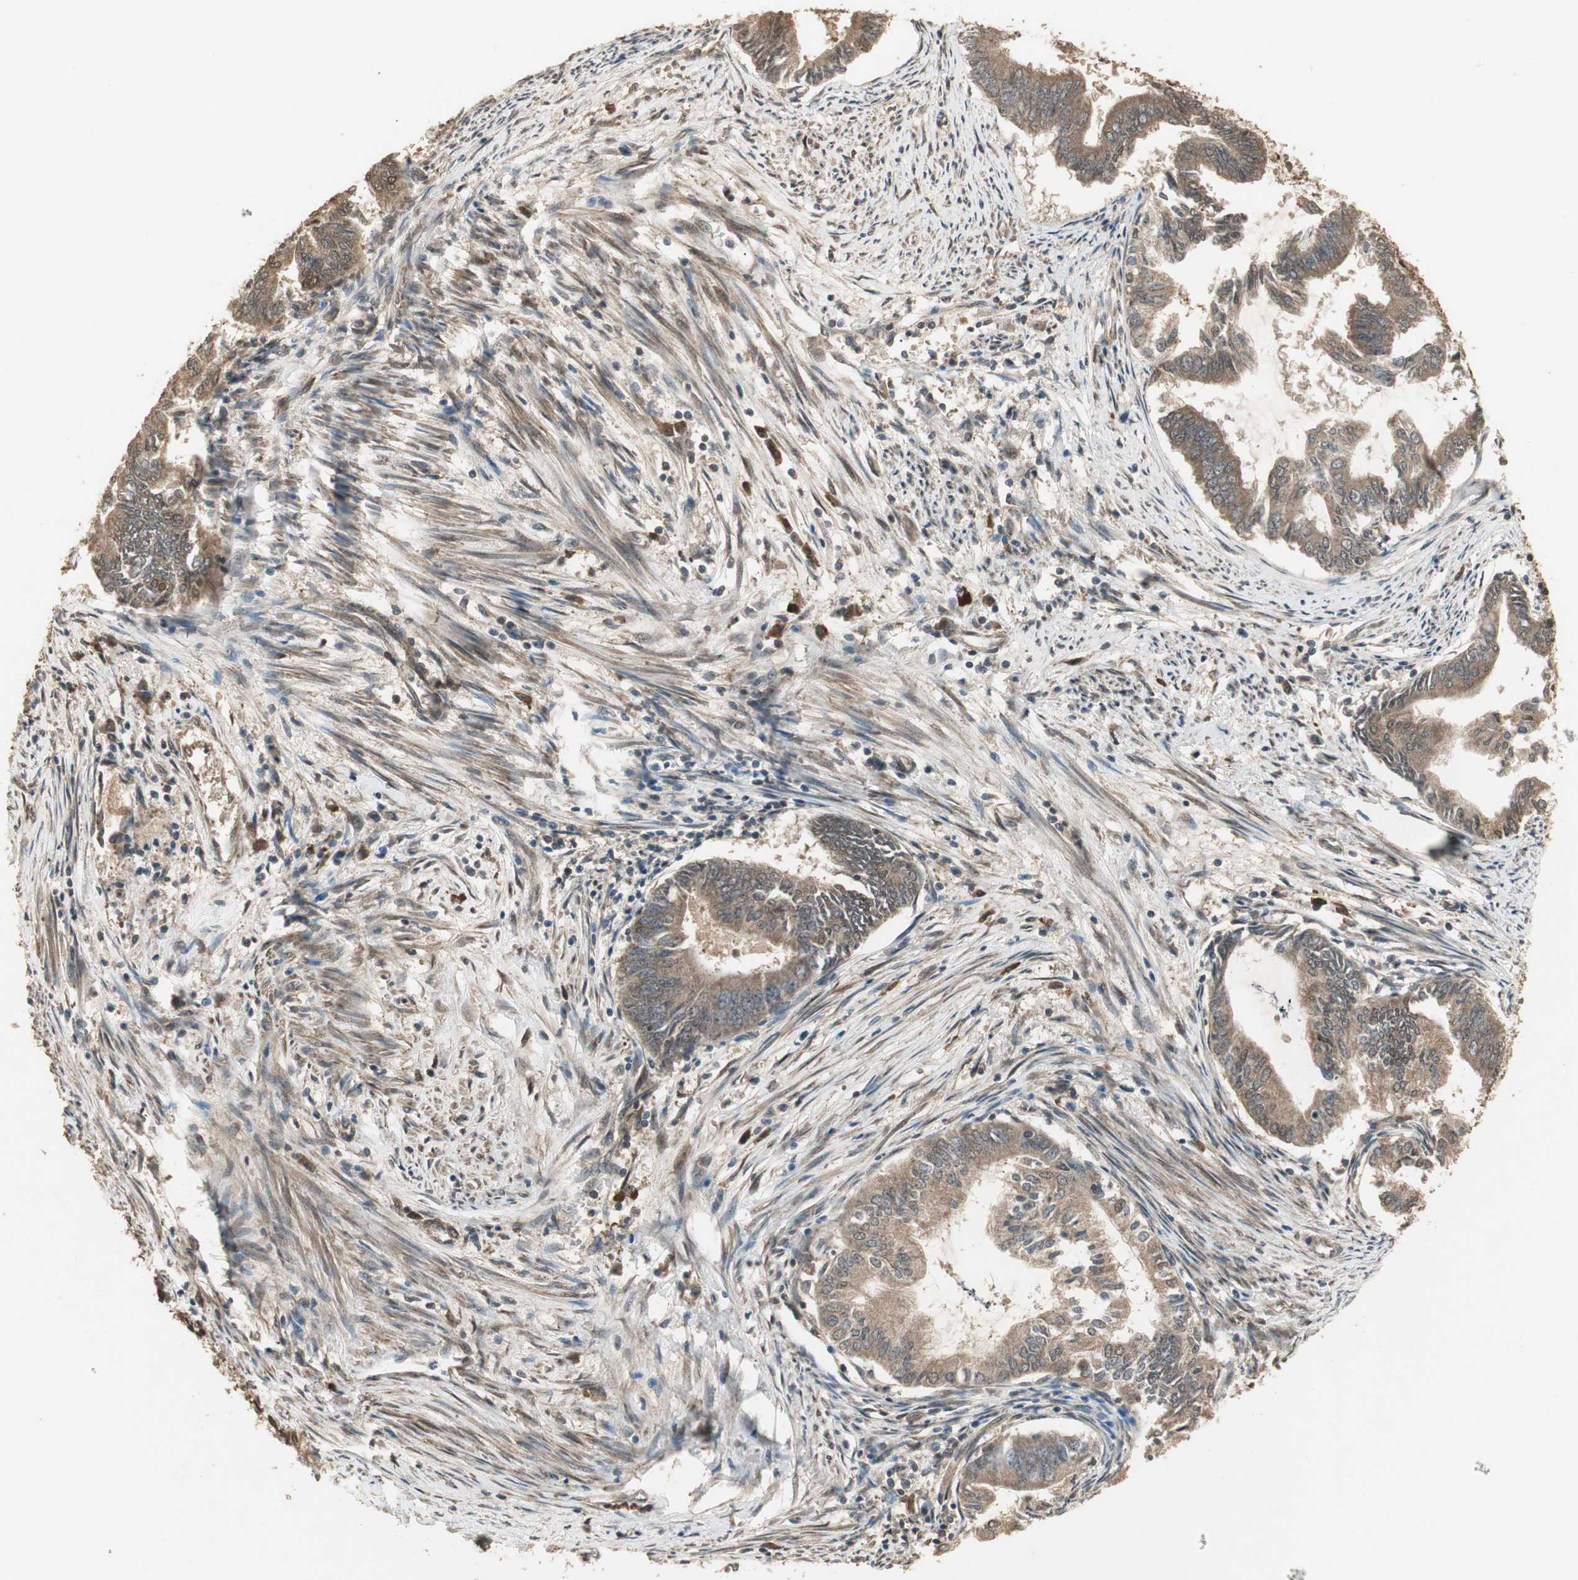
{"staining": {"intensity": "moderate", "quantity": ">75%", "location": "cytoplasmic/membranous,nuclear"}, "tissue": "endometrial cancer", "cell_type": "Tumor cells", "image_type": "cancer", "snomed": [{"axis": "morphology", "description": "Adenocarcinoma, NOS"}, {"axis": "topography", "description": "Endometrium"}], "caption": "A micrograph of adenocarcinoma (endometrial) stained for a protein exhibits moderate cytoplasmic/membranous and nuclear brown staining in tumor cells.", "gene": "ZSCAN31", "patient": {"sex": "female", "age": 86}}